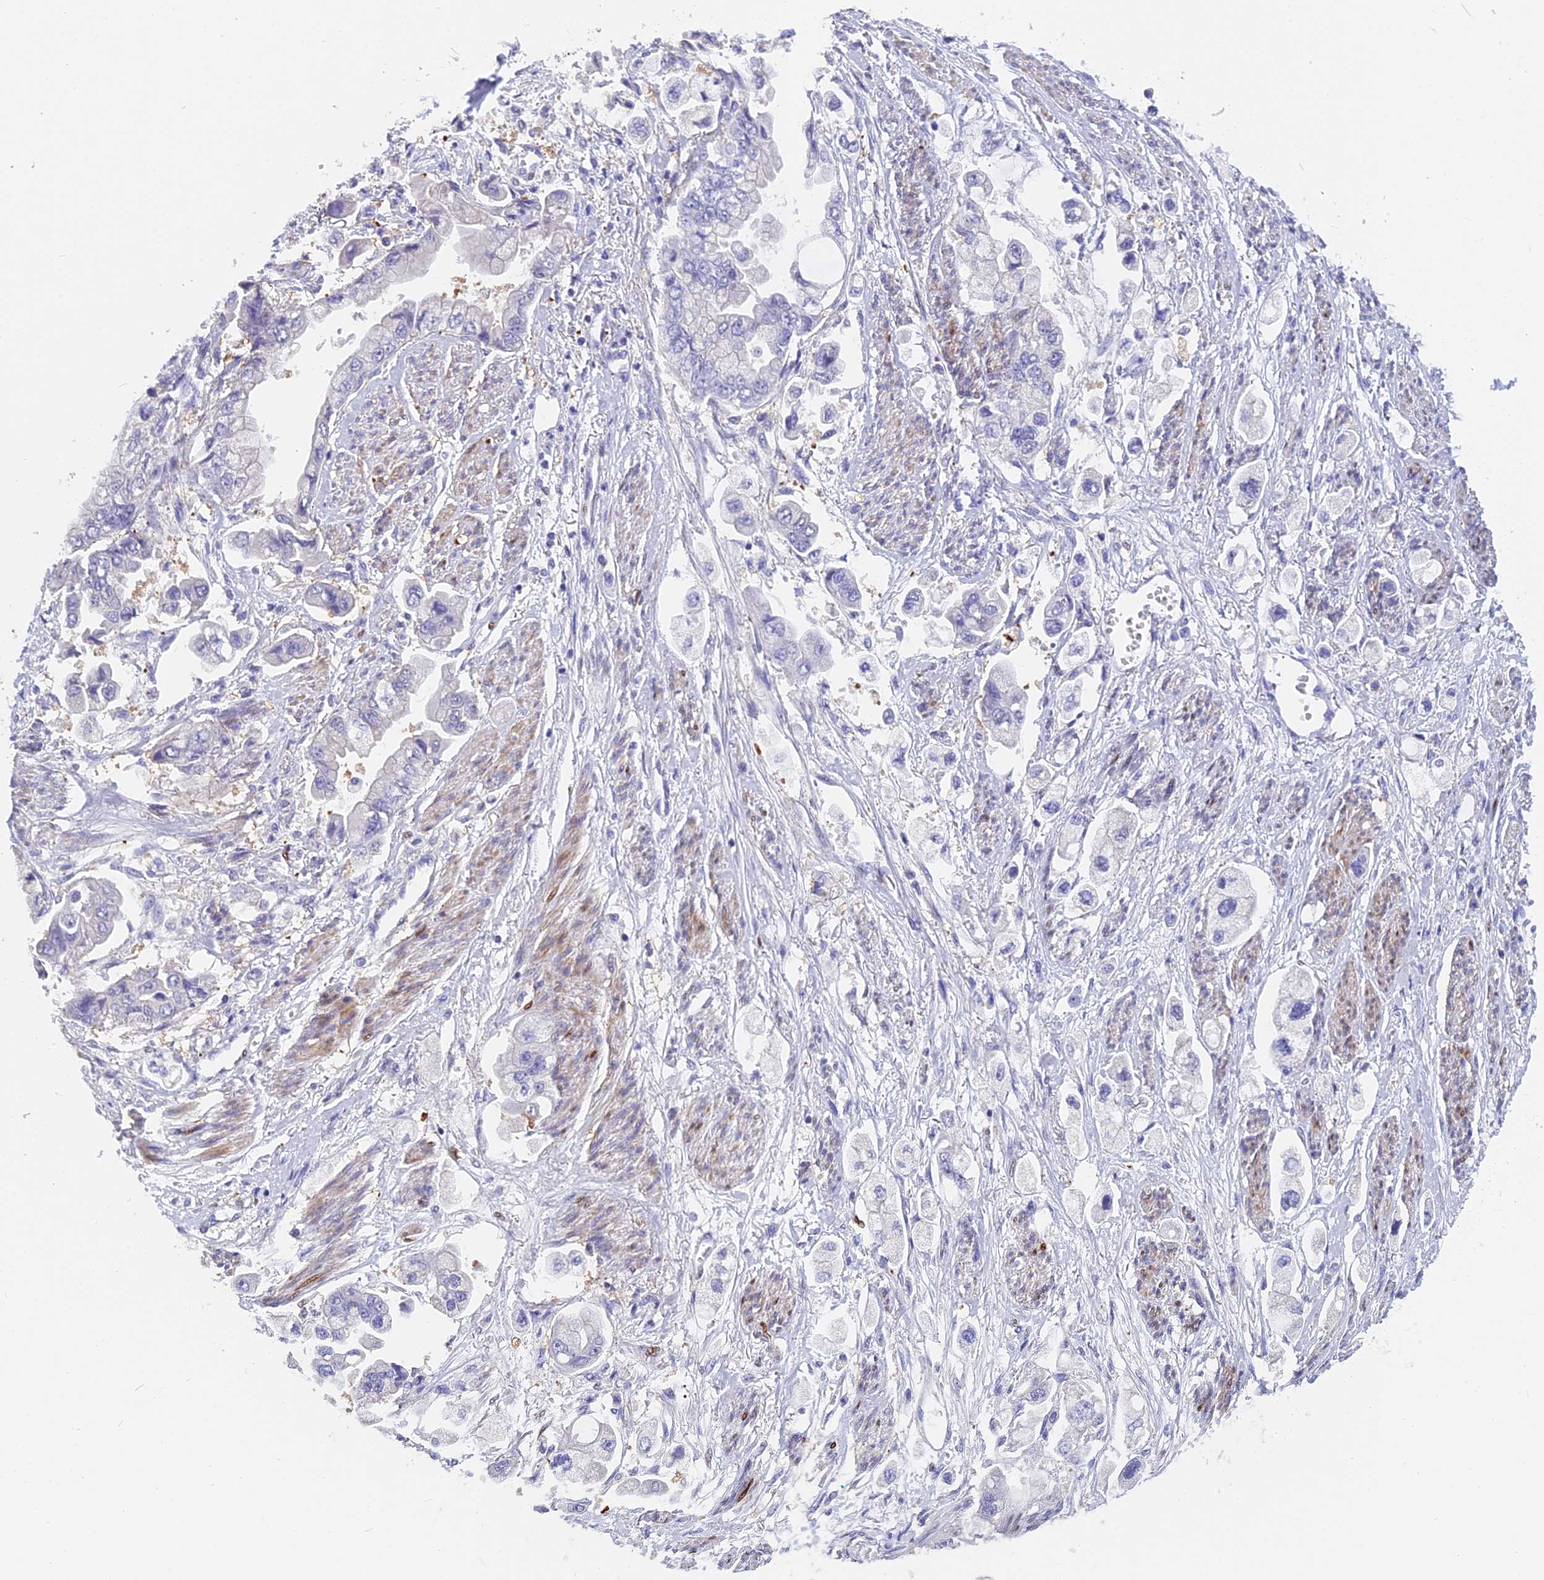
{"staining": {"intensity": "negative", "quantity": "none", "location": "none"}, "tissue": "stomach cancer", "cell_type": "Tumor cells", "image_type": "cancer", "snomed": [{"axis": "morphology", "description": "Adenocarcinoma, NOS"}, {"axis": "topography", "description": "Stomach"}], "caption": "An image of human adenocarcinoma (stomach) is negative for staining in tumor cells.", "gene": "NKPD1", "patient": {"sex": "male", "age": 62}}